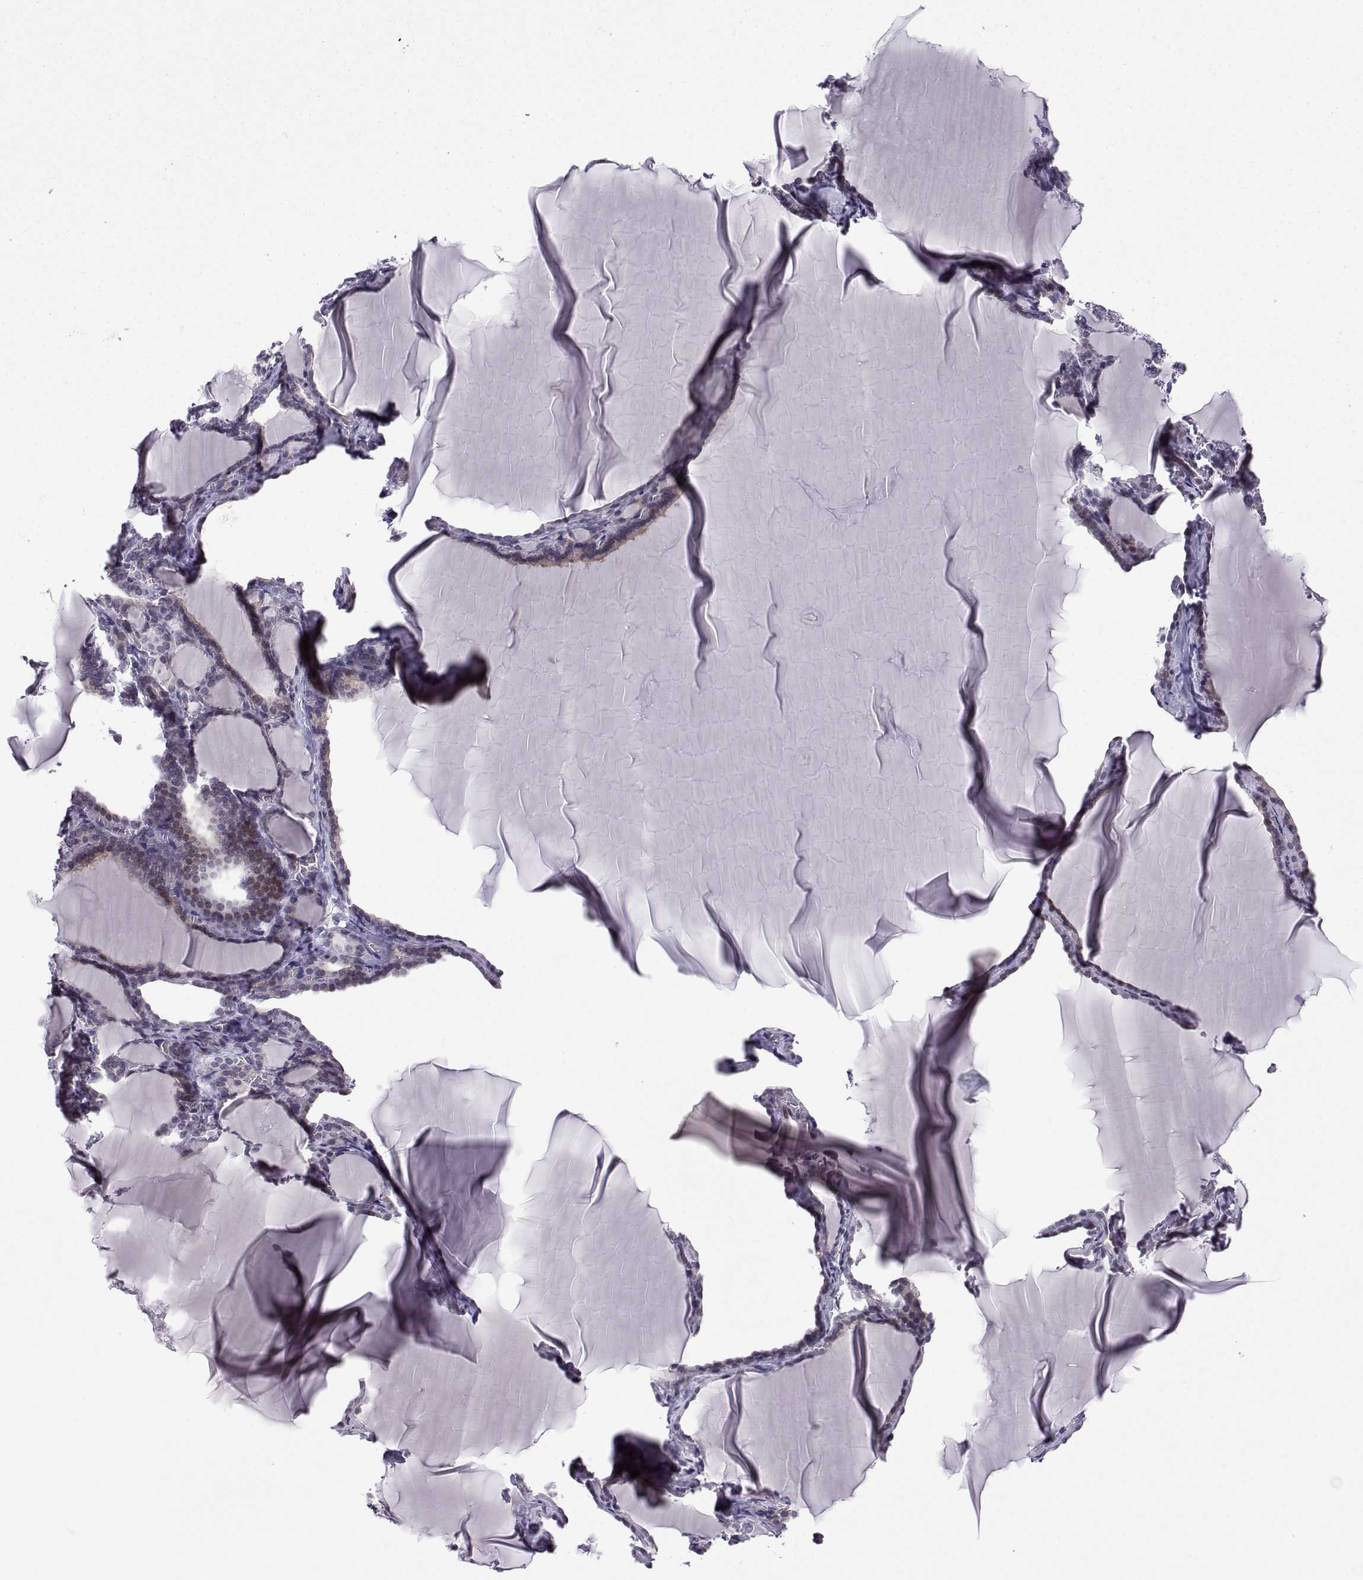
{"staining": {"intensity": "weak", "quantity": "<25%", "location": "nuclear"}, "tissue": "thyroid gland", "cell_type": "Glandular cells", "image_type": "normal", "snomed": [{"axis": "morphology", "description": "Normal tissue, NOS"}, {"axis": "morphology", "description": "Hyperplasia, NOS"}, {"axis": "topography", "description": "Thyroid gland"}], "caption": "Protein analysis of benign thyroid gland exhibits no significant staining in glandular cells.", "gene": "FGF3", "patient": {"sex": "female", "age": 27}}